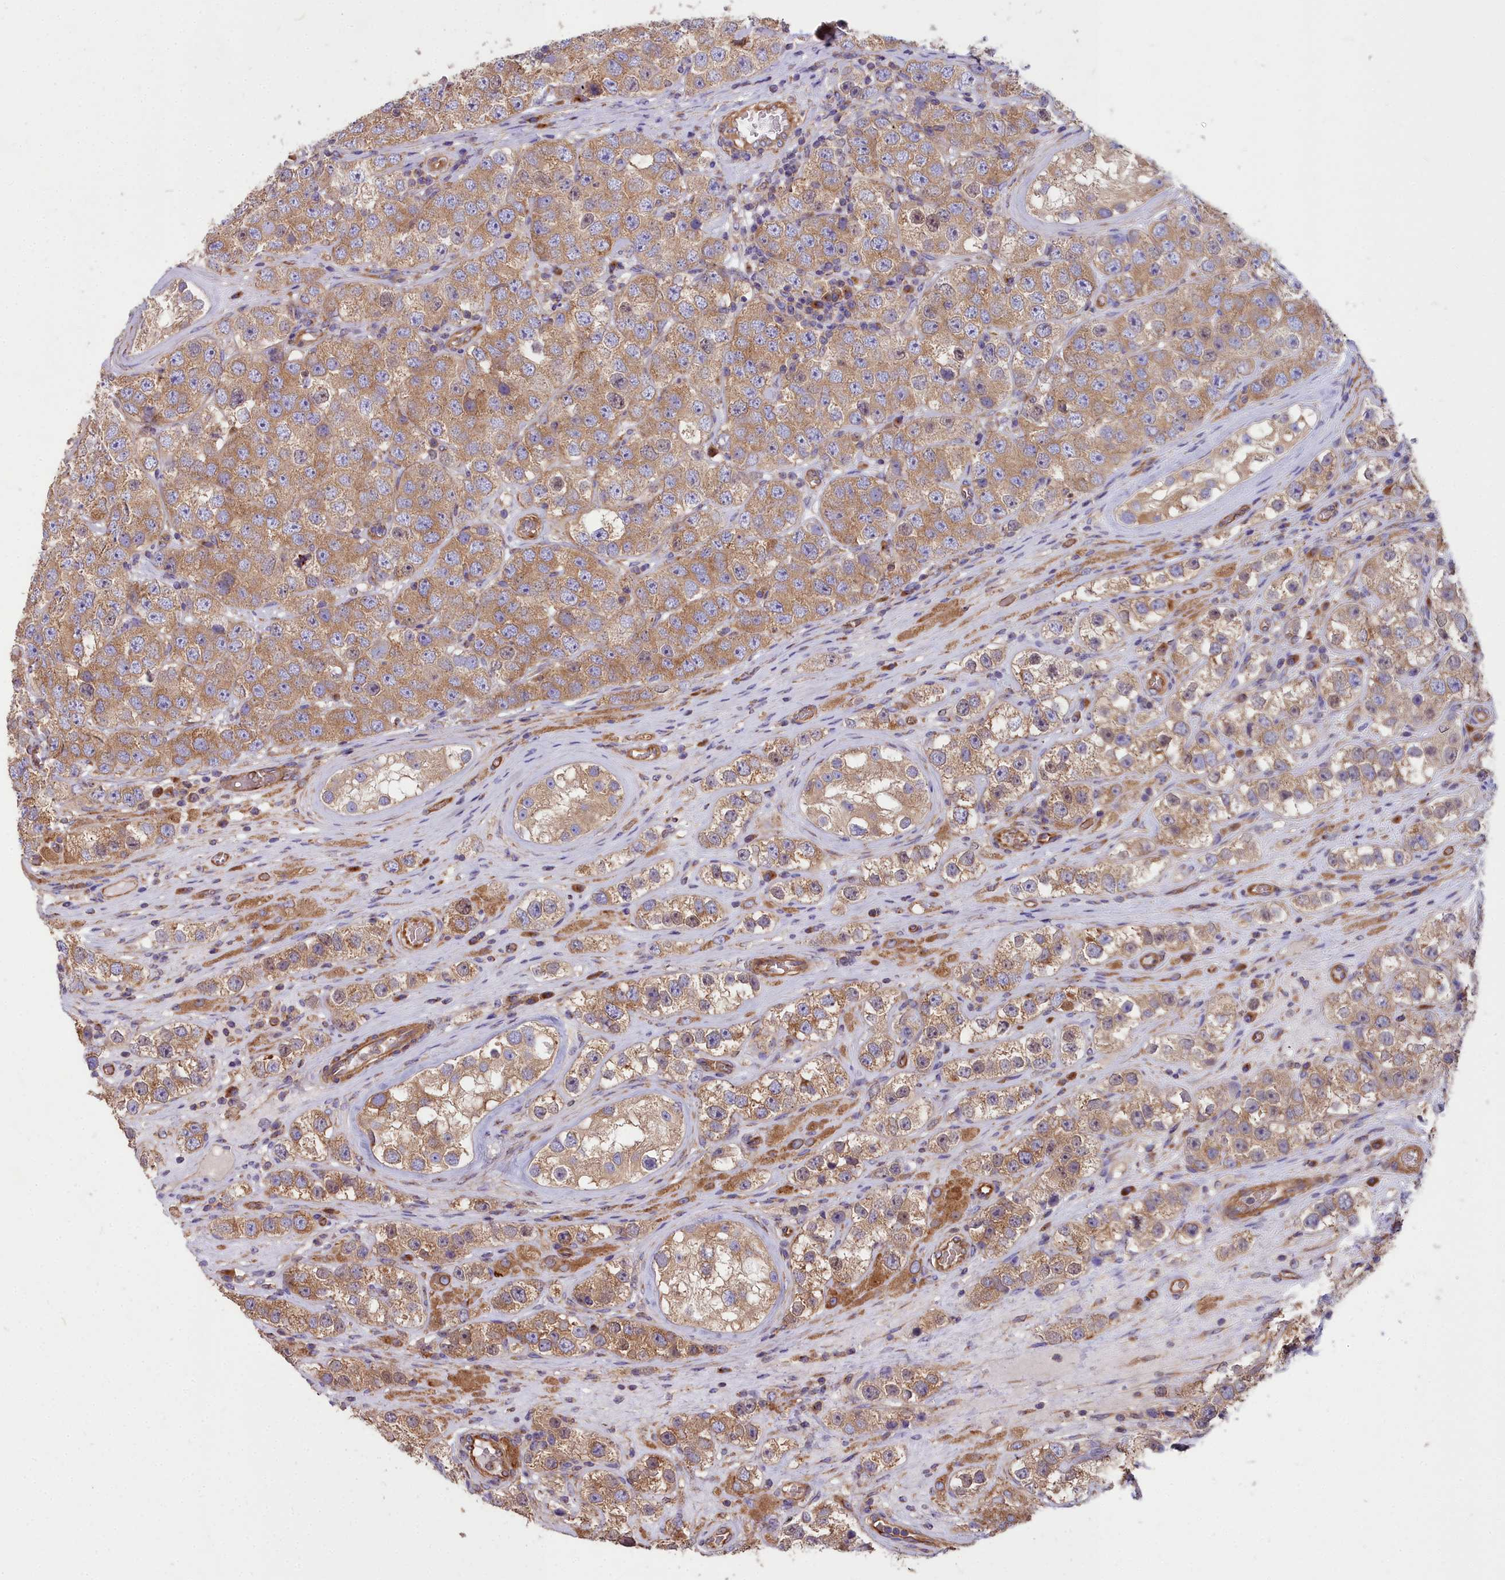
{"staining": {"intensity": "moderate", "quantity": ">75%", "location": "cytoplasmic/membranous"}, "tissue": "testis cancer", "cell_type": "Tumor cells", "image_type": "cancer", "snomed": [{"axis": "morphology", "description": "Seminoma, NOS"}, {"axis": "topography", "description": "Testis"}], "caption": "High-power microscopy captured an IHC photomicrograph of testis cancer, revealing moderate cytoplasmic/membranous staining in about >75% of tumor cells.", "gene": "DCTN3", "patient": {"sex": "male", "age": 28}}